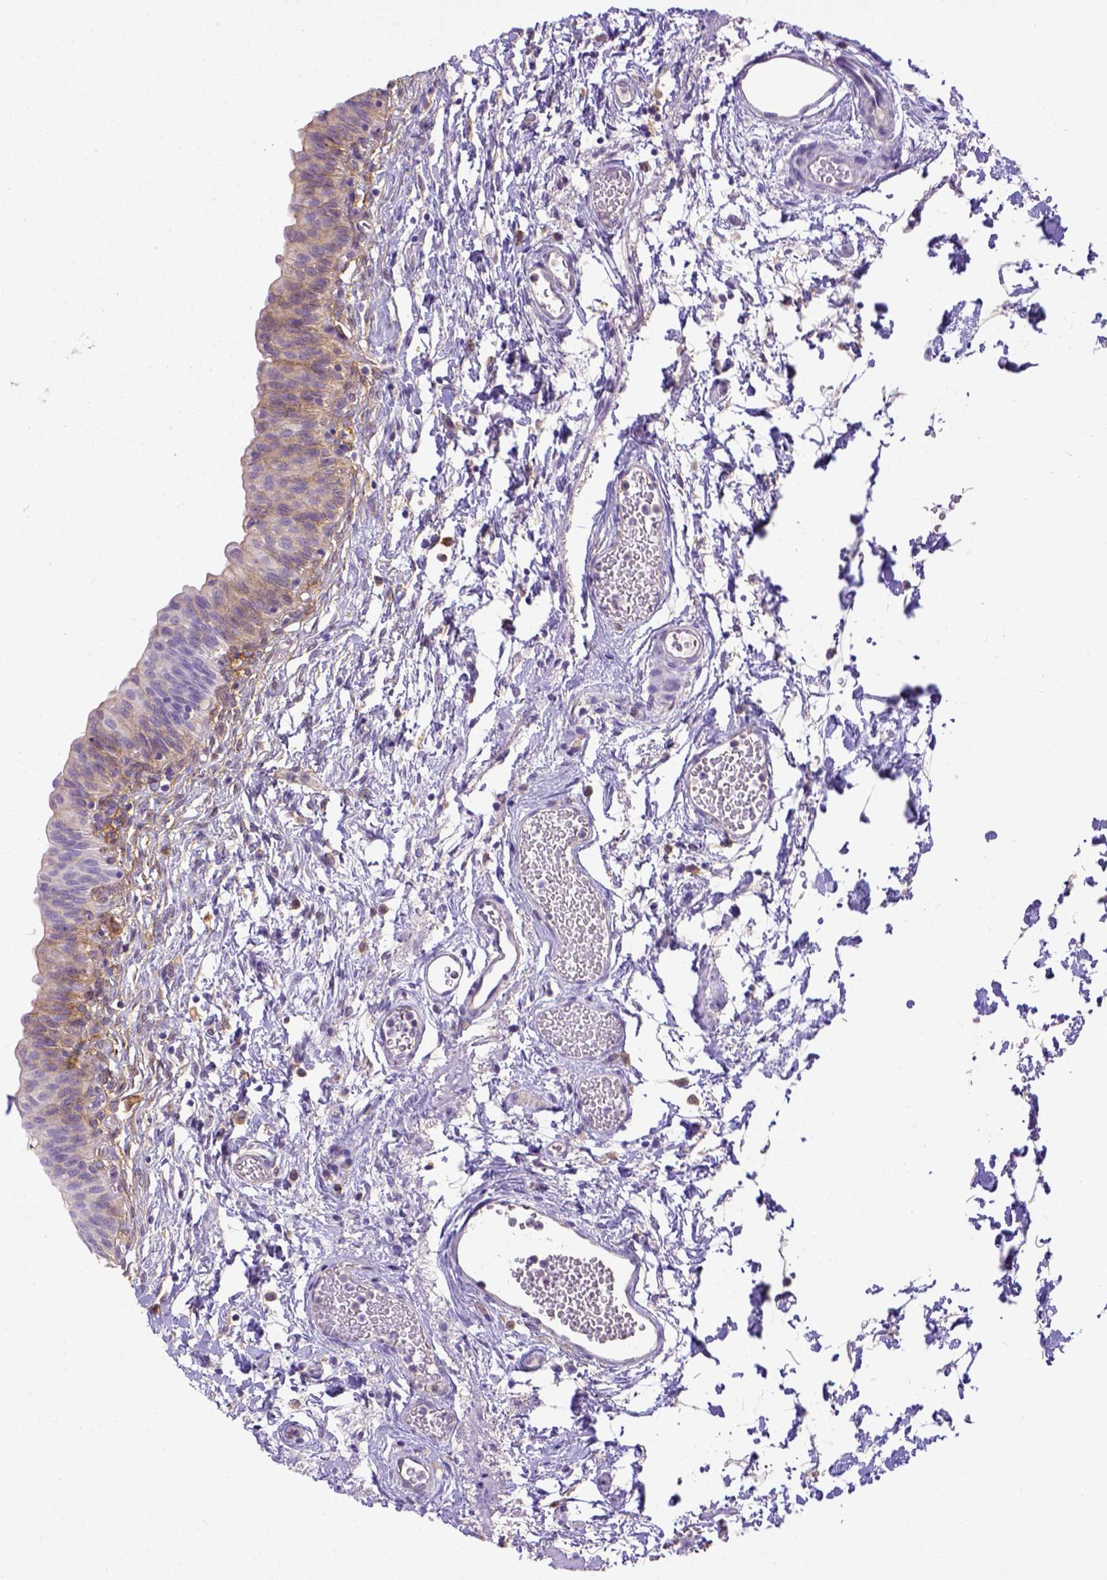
{"staining": {"intensity": "weak", "quantity": "25%-75%", "location": "cytoplasmic/membranous"}, "tissue": "urinary bladder", "cell_type": "Urothelial cells", "image_type": "normal", "snomed": [{"axis": "morphology", "description": "Normal tissue, NOS"}, {"axis": "topography", "description": "Urinary bladder"}], "caption": "This is a photomicrograph of immunohistochemistry (IHC) staining of benign urinary bladder, which shows weak positivity in the cytoplasmic/membranous of urothelial cells.", "gene": "CD40", "patient": {"sex": "male", "age": 56}}